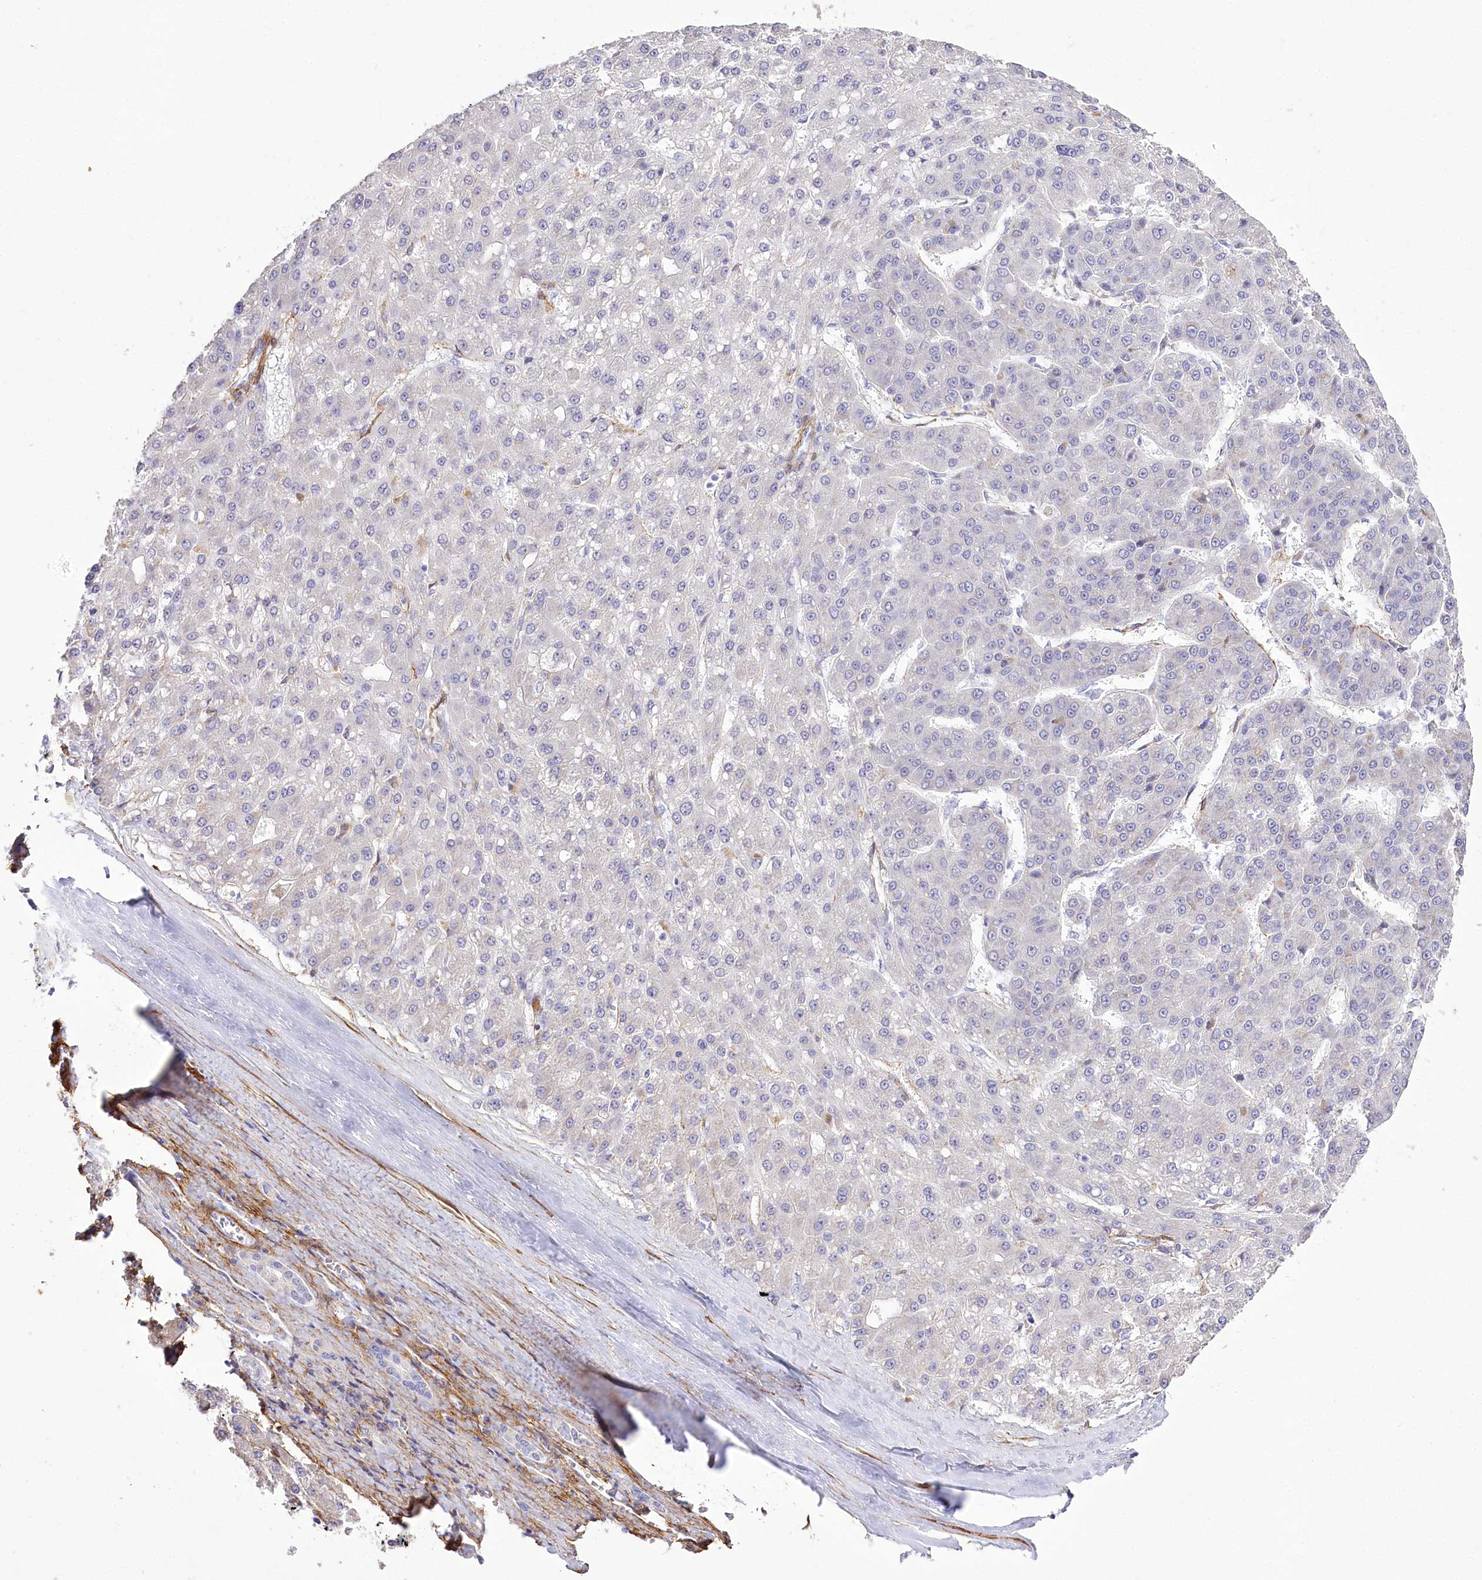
{"staining": {"intensity": "negative", "quantity": "none", "location": "none"}, "tissue": "liver cancer", "cell_type": "Tumor cells", "image_type": "cancer", "snomed": [{"axis": "morphology", "description": "Carcinoma, Hepatocellular, NOS"}, {"axis": "topography", "description": "Liver"}], "caption": "Immunohistochemical staining of human liver hepatocellular carcinoma demonstrates no significant staining in tumor cells.", "gene": "SYNPO2", "patient": {"sex": "male", "age": 67}}